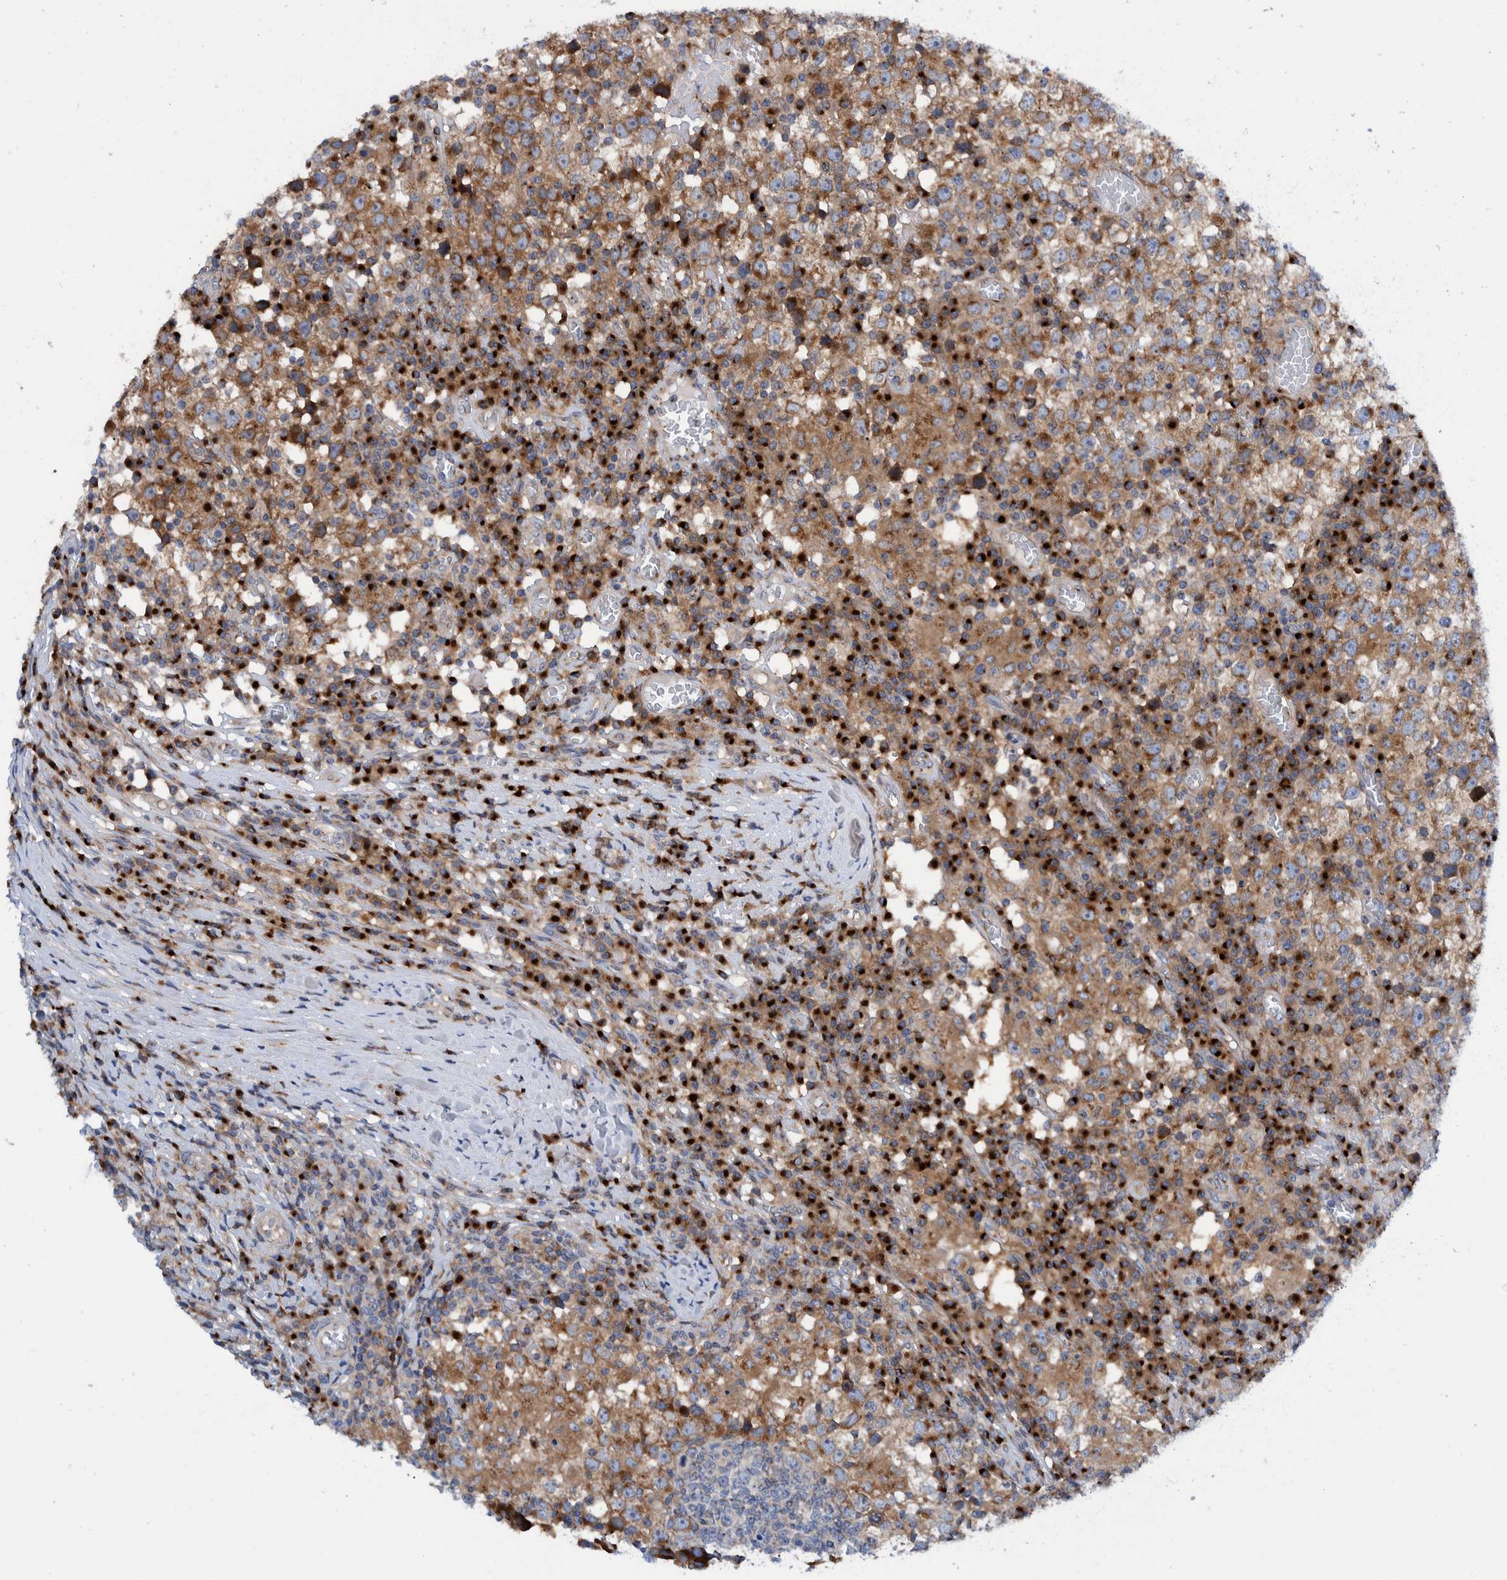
{"staining": {"intensity": "moderate", "quantity": ">75%", "location": "cytoplasmic/membranous"}, "tissue": "testis cancer", "cell_type": "Tumor cells", "image_type": "cancer", "snomed": [{"axis": "morphology", "description": "Seminoma, NOS"}, {"axis": "topography", "description": "Testis"}], "caption": "Immunohistochemical staining of human seminoma (testis) reveals medium levels of moderate cytoplasmic/membranous expression in approximately >75% of tumor cells.", "gene": "TRIM58", "patient": {"sex": "male", "age": 65}}